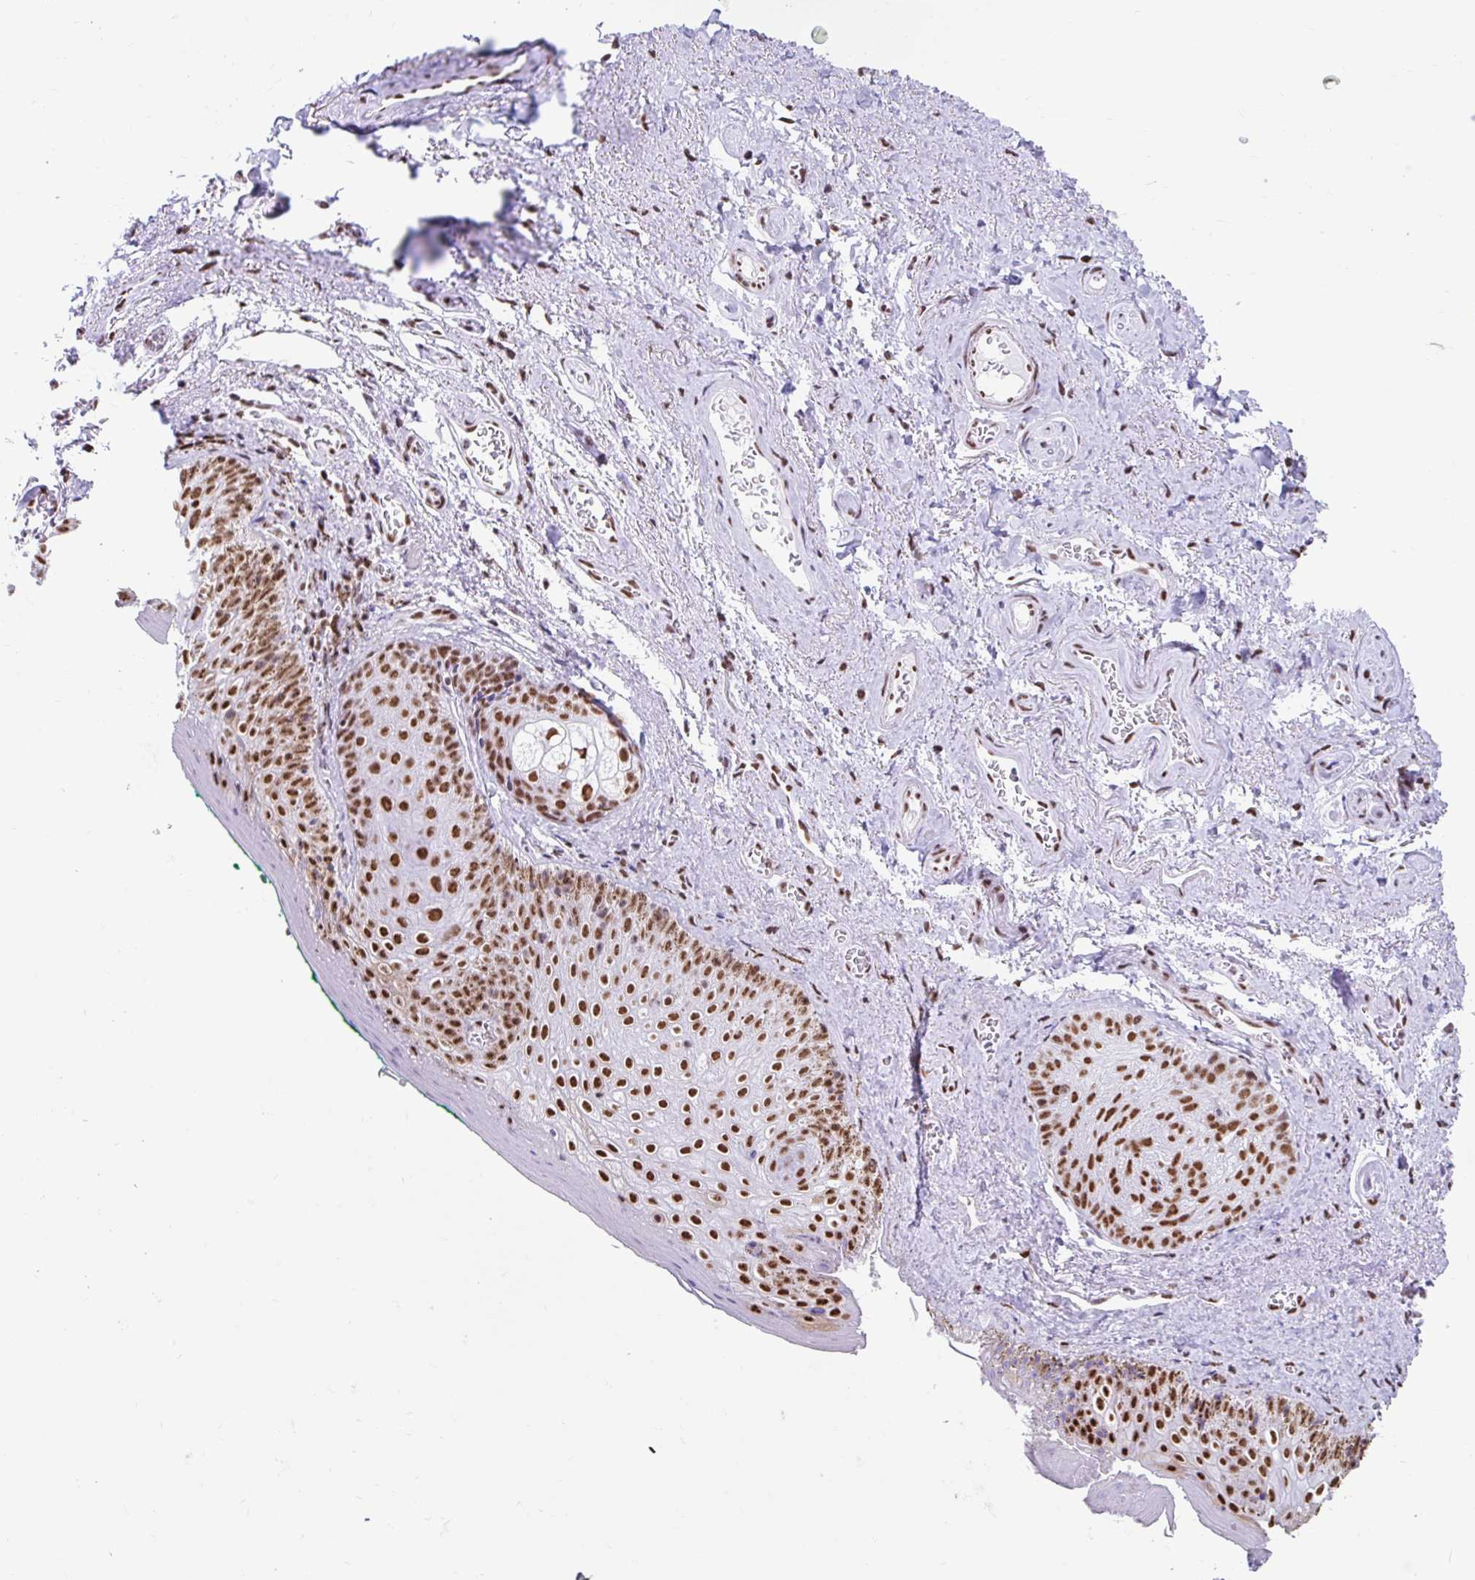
{"staining": {"intensity": "strong", "quantity": ">75%", "location": "nuclear"}, "tissue": "vagina", "cell_type": "Squamous epithelial cells", "image_type": "normal", "snomed": [{"axis": "morphology", "description": "Normal tissue, NOS"}, {"axis": "topography", "description": "Vulva"}, {"axis": "topography", "description": "Vagina"}, {"axis": "topography", "description": "Peripheral nerve tissue"}], "caption": "A high-resolution histopathology image shows IHC staining of normal vagina, which shows strong nuclear positivity in approximately >75% of squamous epithelial cells.", "gene": "KHDRBS1", "patient": {"sex": "female", "age": 66}}